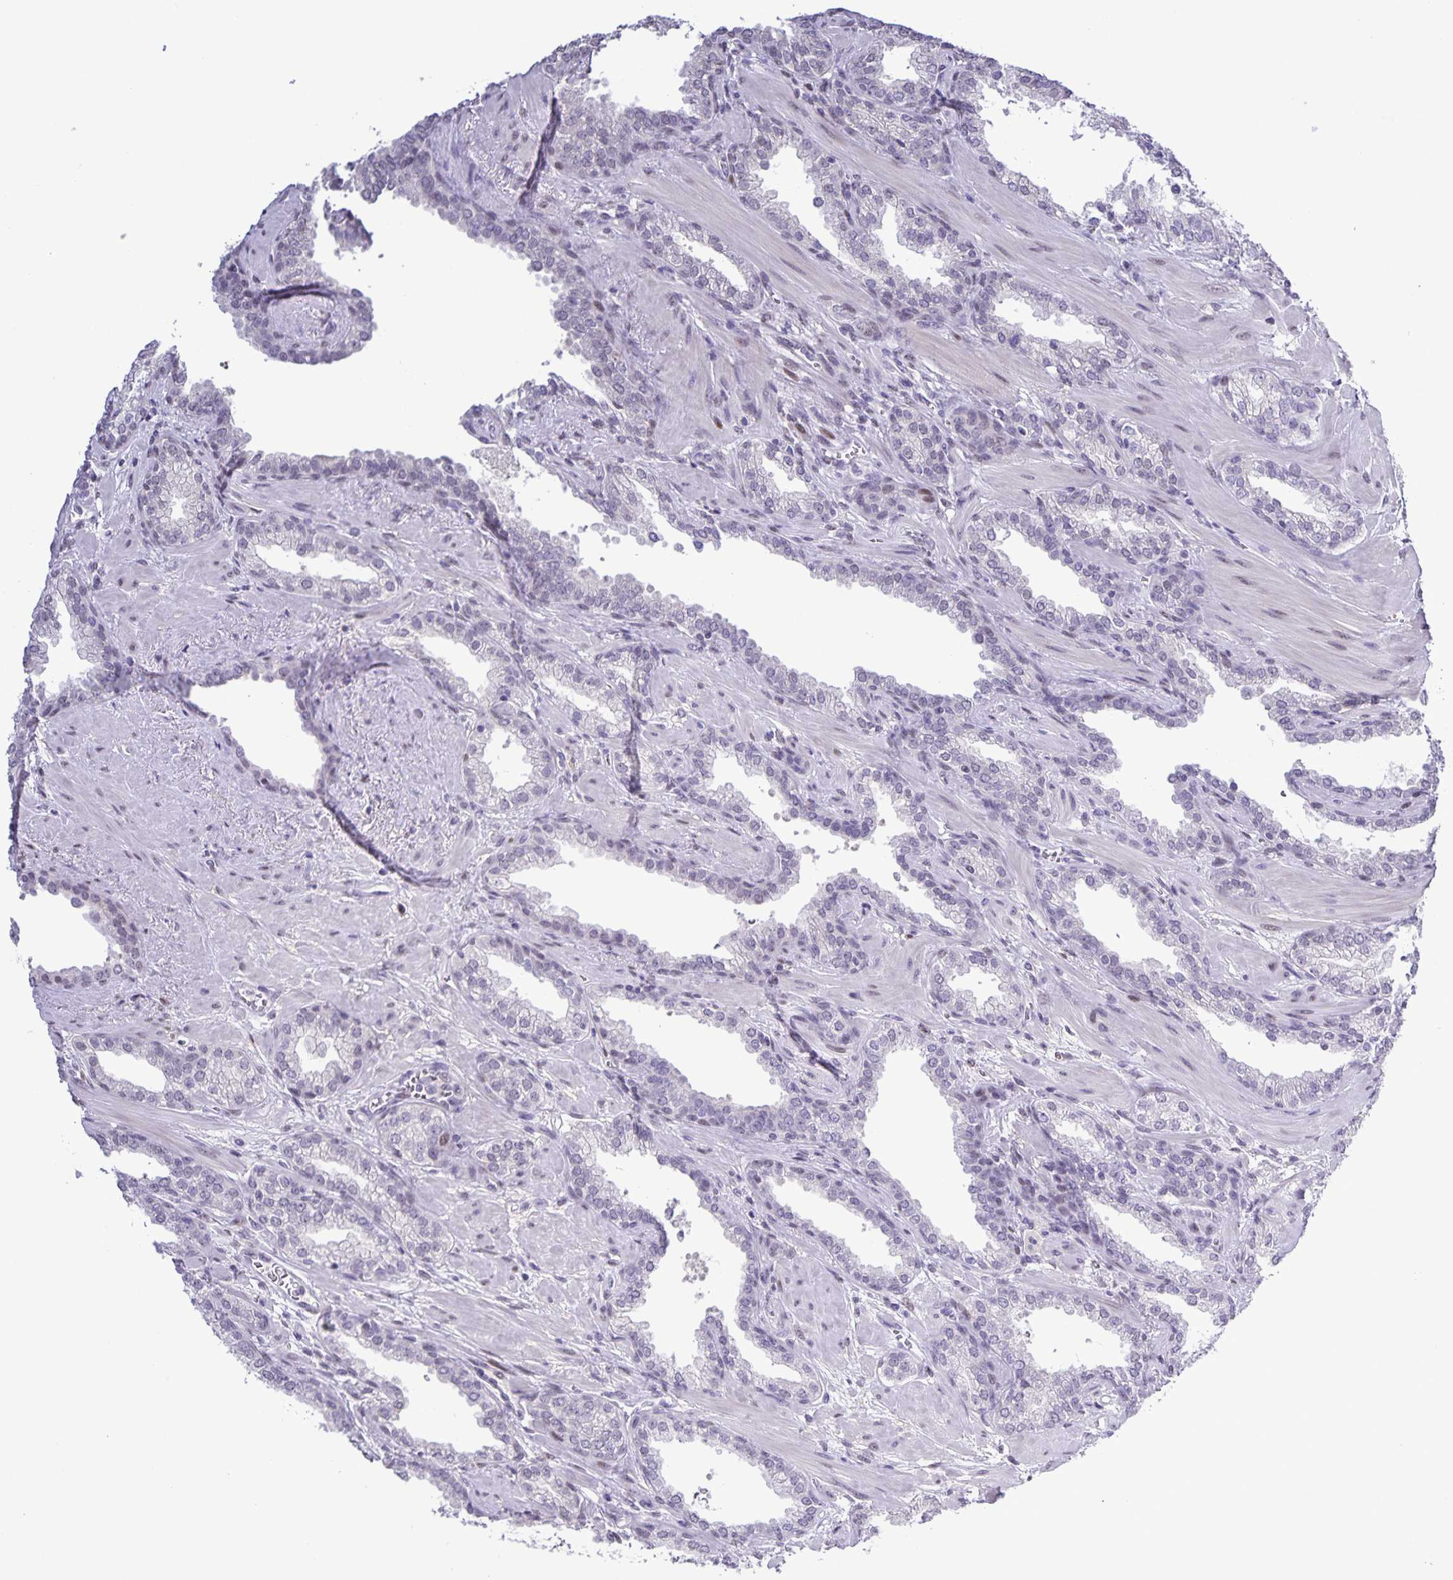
{"staining": {"intensity": "negative", "quantity": "none", "location": "none"}, "tissue": "prostate cancer", "cell_type": "Tumor cells", "image_type": "cancer", "snomed": [{"axis": "morphology", "description": "Adenocarcinoma, High grade"}, {"axis": "topography", "description": "Prostate"}], "caption": "High-grade adenocarcinoma (prostate) was stained to show a protein in brown. There is no significant positivity in tumor cells.", "gene": "ONECUT2", "patient": {"sex": "male", "age": 60}}